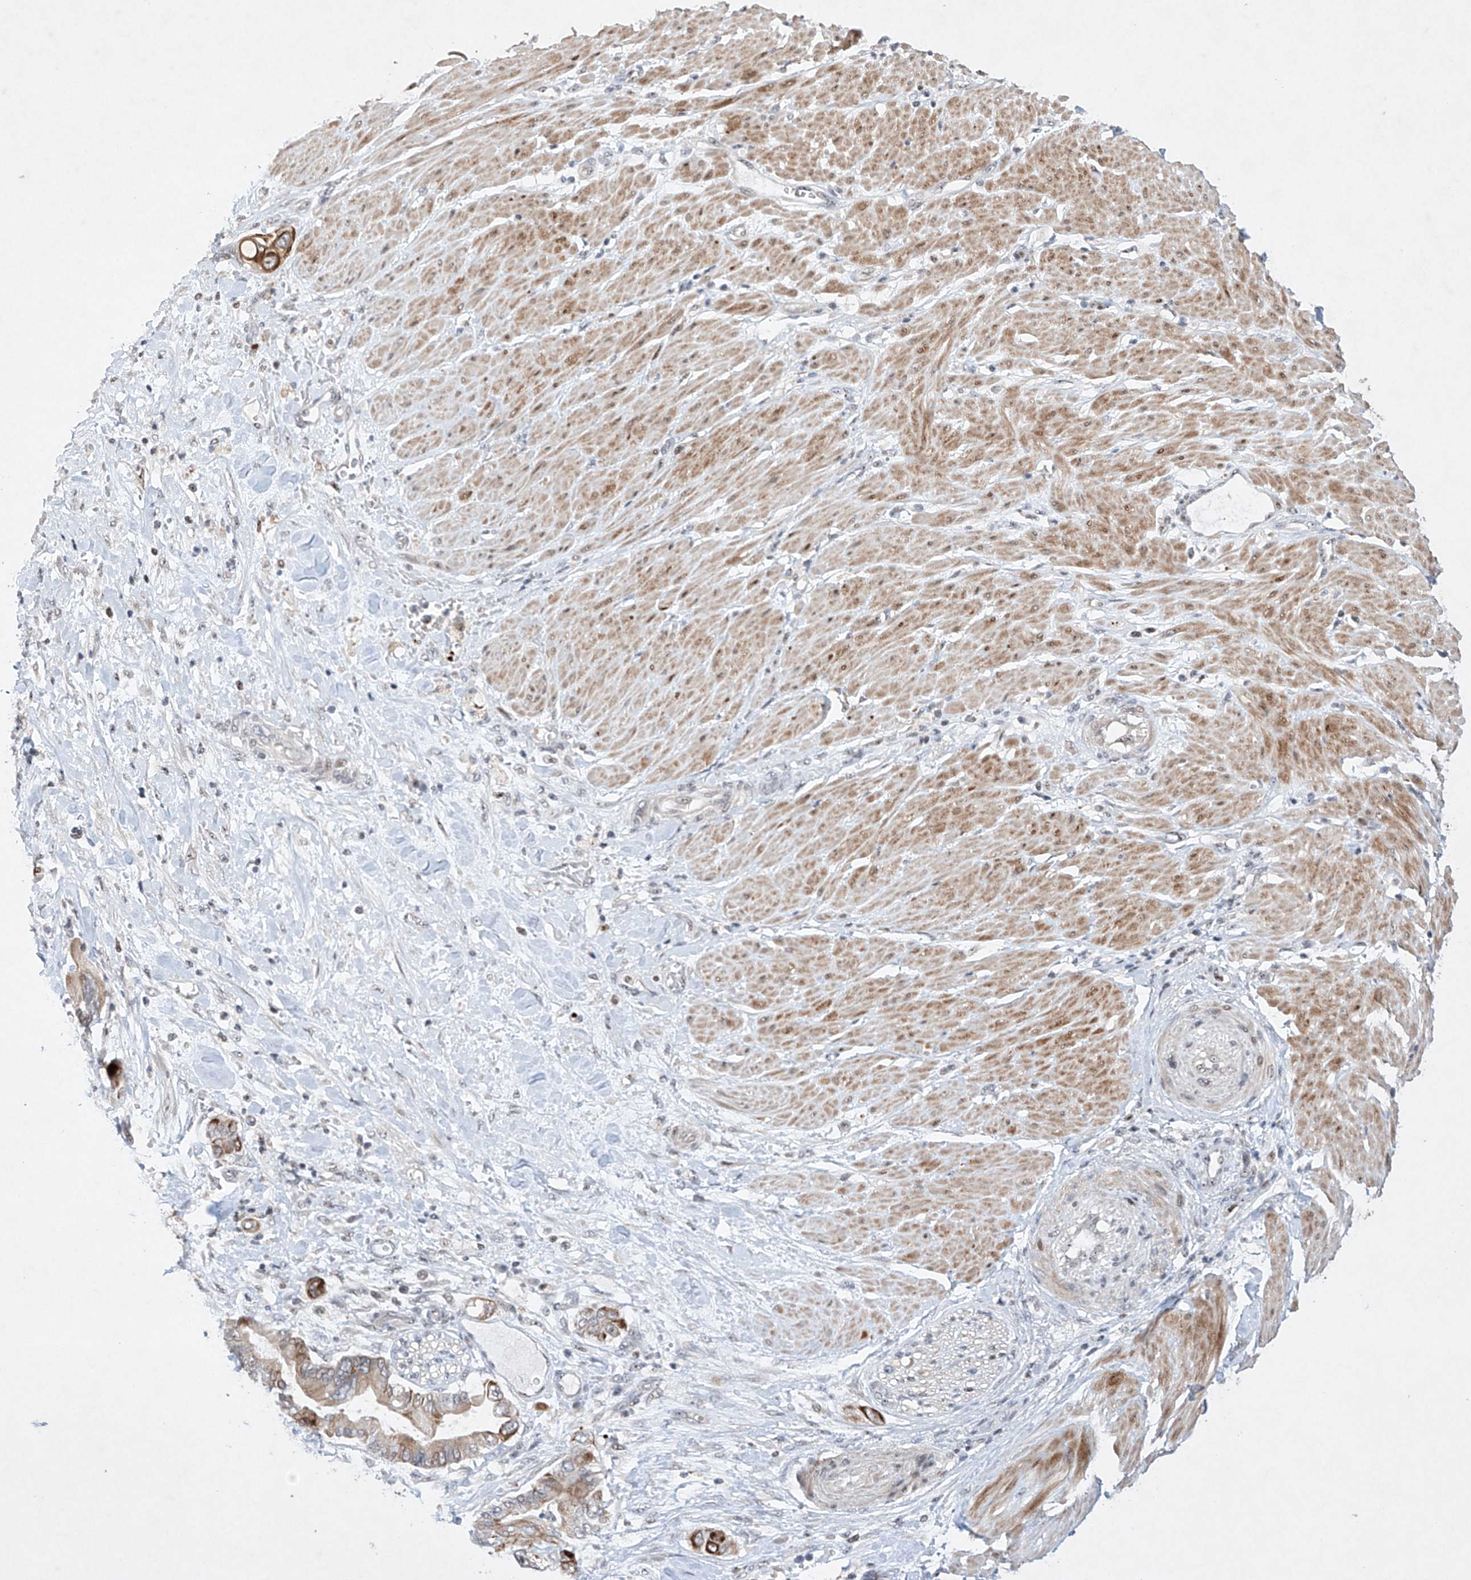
{"staining": {"intensity": "moderate", "quantity": "<25%", "location": "cytoplasmic/membranous"}, "tissue": "pancreatic cancer", "cell_type": "Tumor cells", "image_type": "cancer", "snomed": [{"axis": "morphology", "description": "Adenocarcinoma, NOS"}, {"axis": "topography", "description": "Pancreas"}], "caption": "Protein expression analysis of pancreatic adenocarcinoma reveals moderate cytoplasmic/membranous staining in about <25% of tumor cells.", "gene": "AFG1L", "patient": {"sex": "male", "age": 68}}